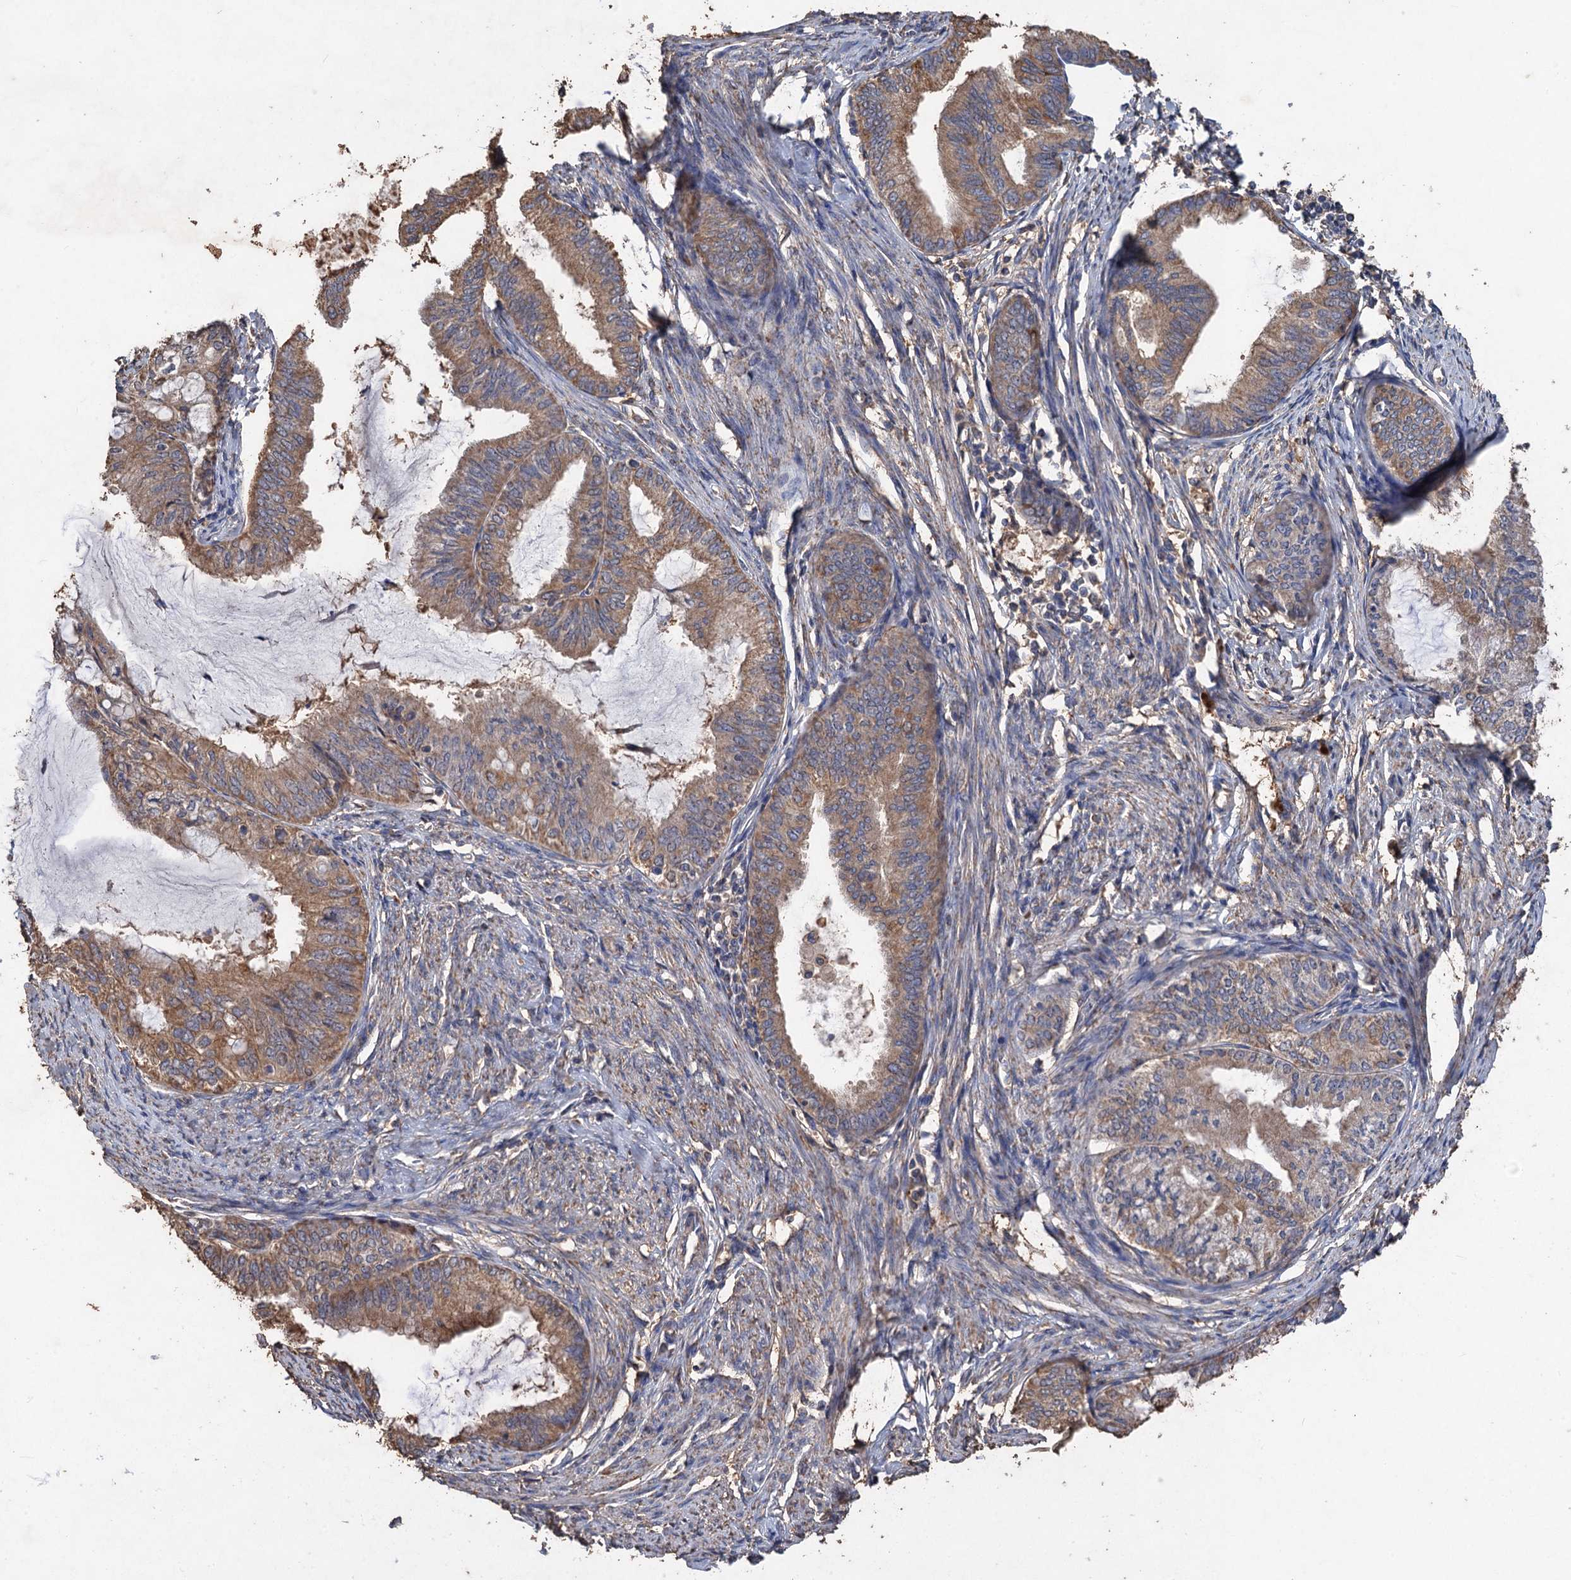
{"staining": {"intensity": "moderate", "quantity": ">75%", "location": "cytoplasmic/membranous"}, "tissue": "endometrial cancer", "cell_type": "Tumor cells", "image_type": "cancer", "snomed": [{"axis": "morphology", "description": "Adenocarcinoma, NOS"}, {"axis": "topography", "description": "Endometrium"}], "caption": "The immunohistochemical stain labels moderate cytoplasmic/membranous positivity in tumor cells of endometrial adenocarcinoma tissue.", "gene": "SCUBE3", "patient": {"sex": "female", "age": 86}}